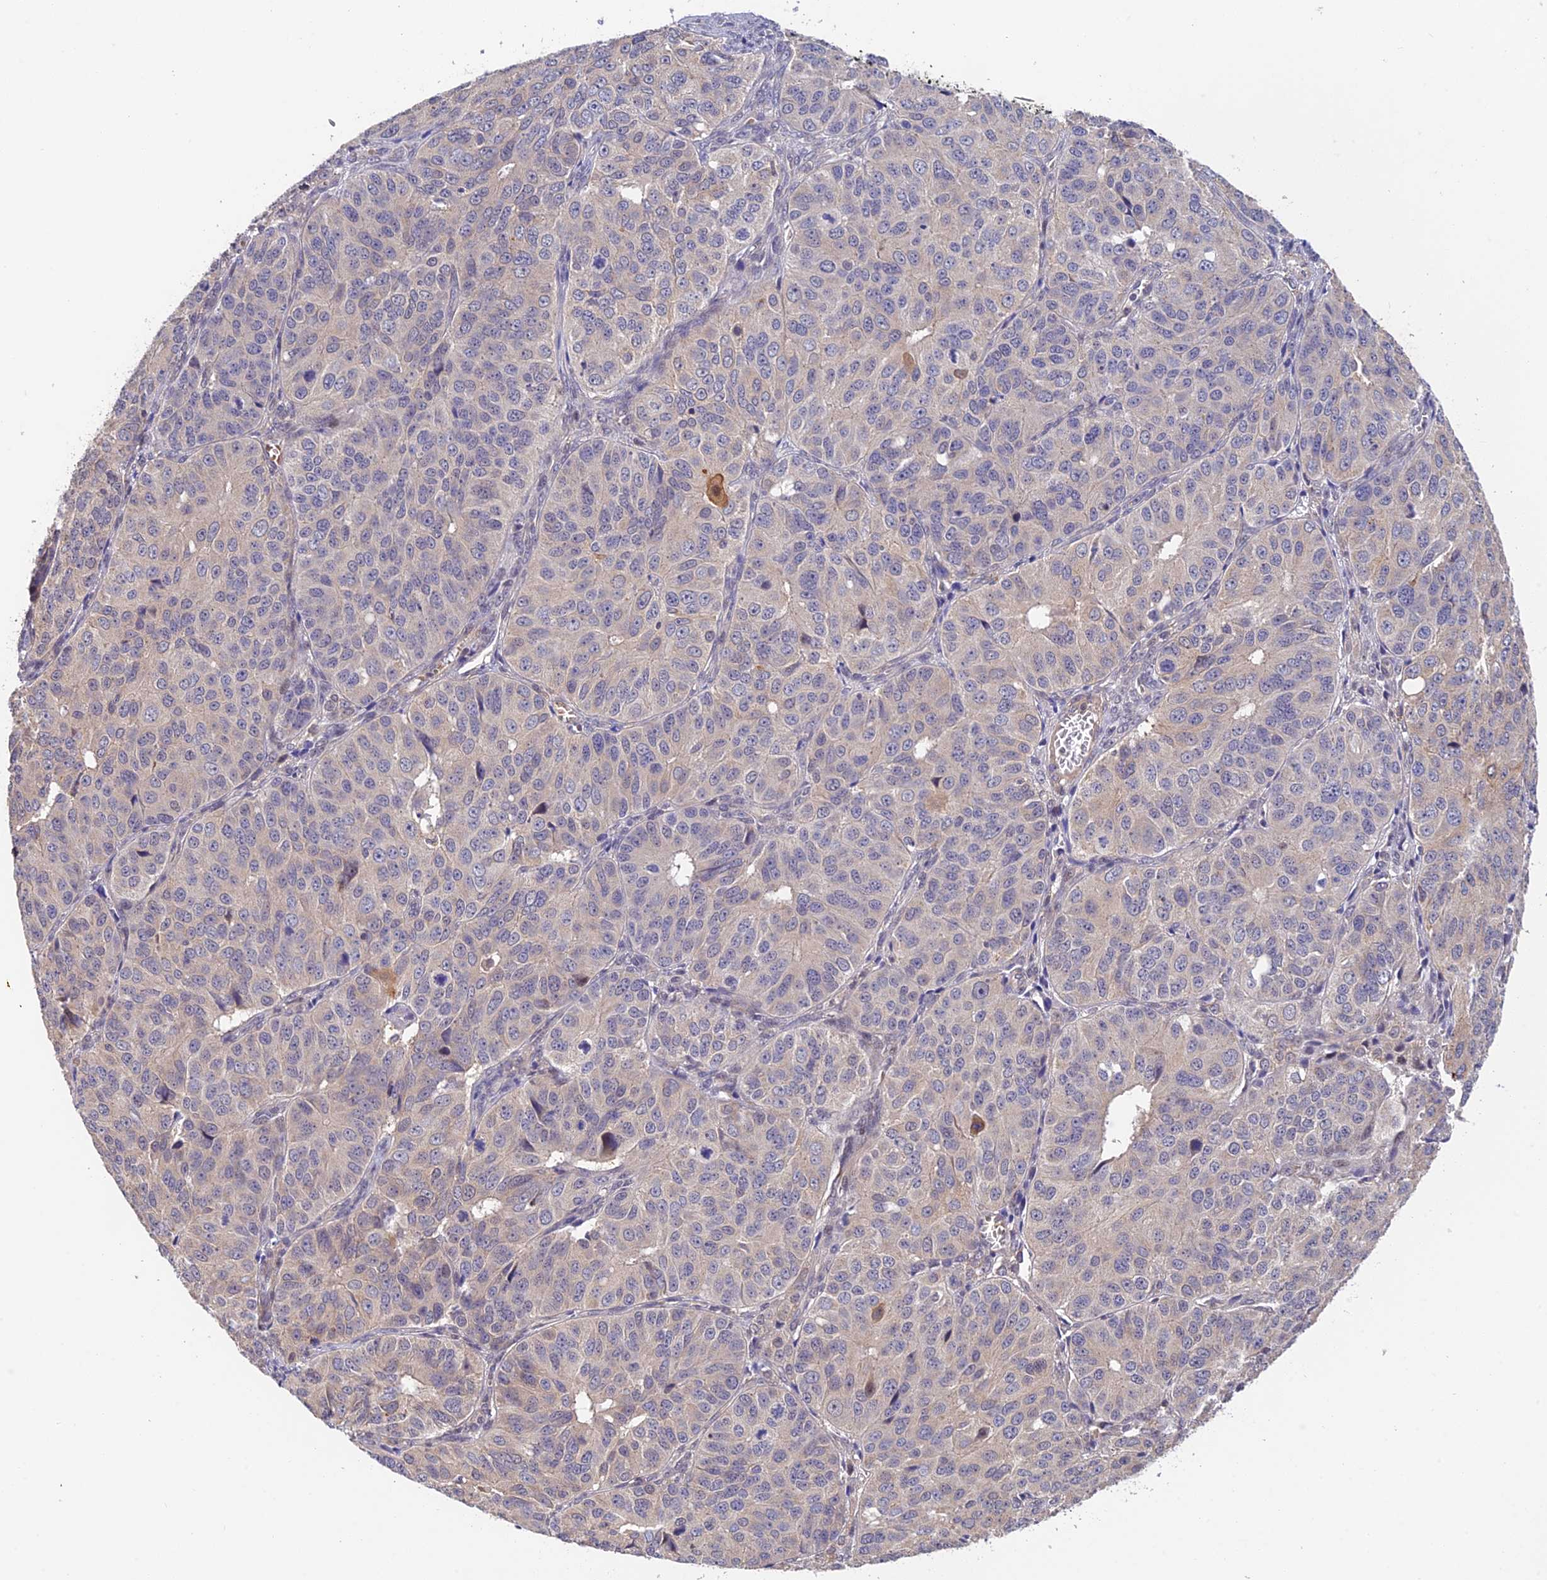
{"staining": {"intensity": "weak", "quantity": "<25%", "location": "cytoplasmic/membranous"}, "tissue": "ovarian cancer", "cell_type": "Tumor cells", "image_type": "cancer", "snomed": [{"axis": "morphology", "description": "Carcinoma, endometroid"}, {"axis": "topography", "description": "Ovary"}], "caption": "This micrograph is of ovarian endometroid carcinoma stained with IHC to label a protein in brown with the nuclei are counter-stained blue. There is no positivity in tumor cells.", "gene": "CWH43", "patient": {"sex": "female", "age": 51}}